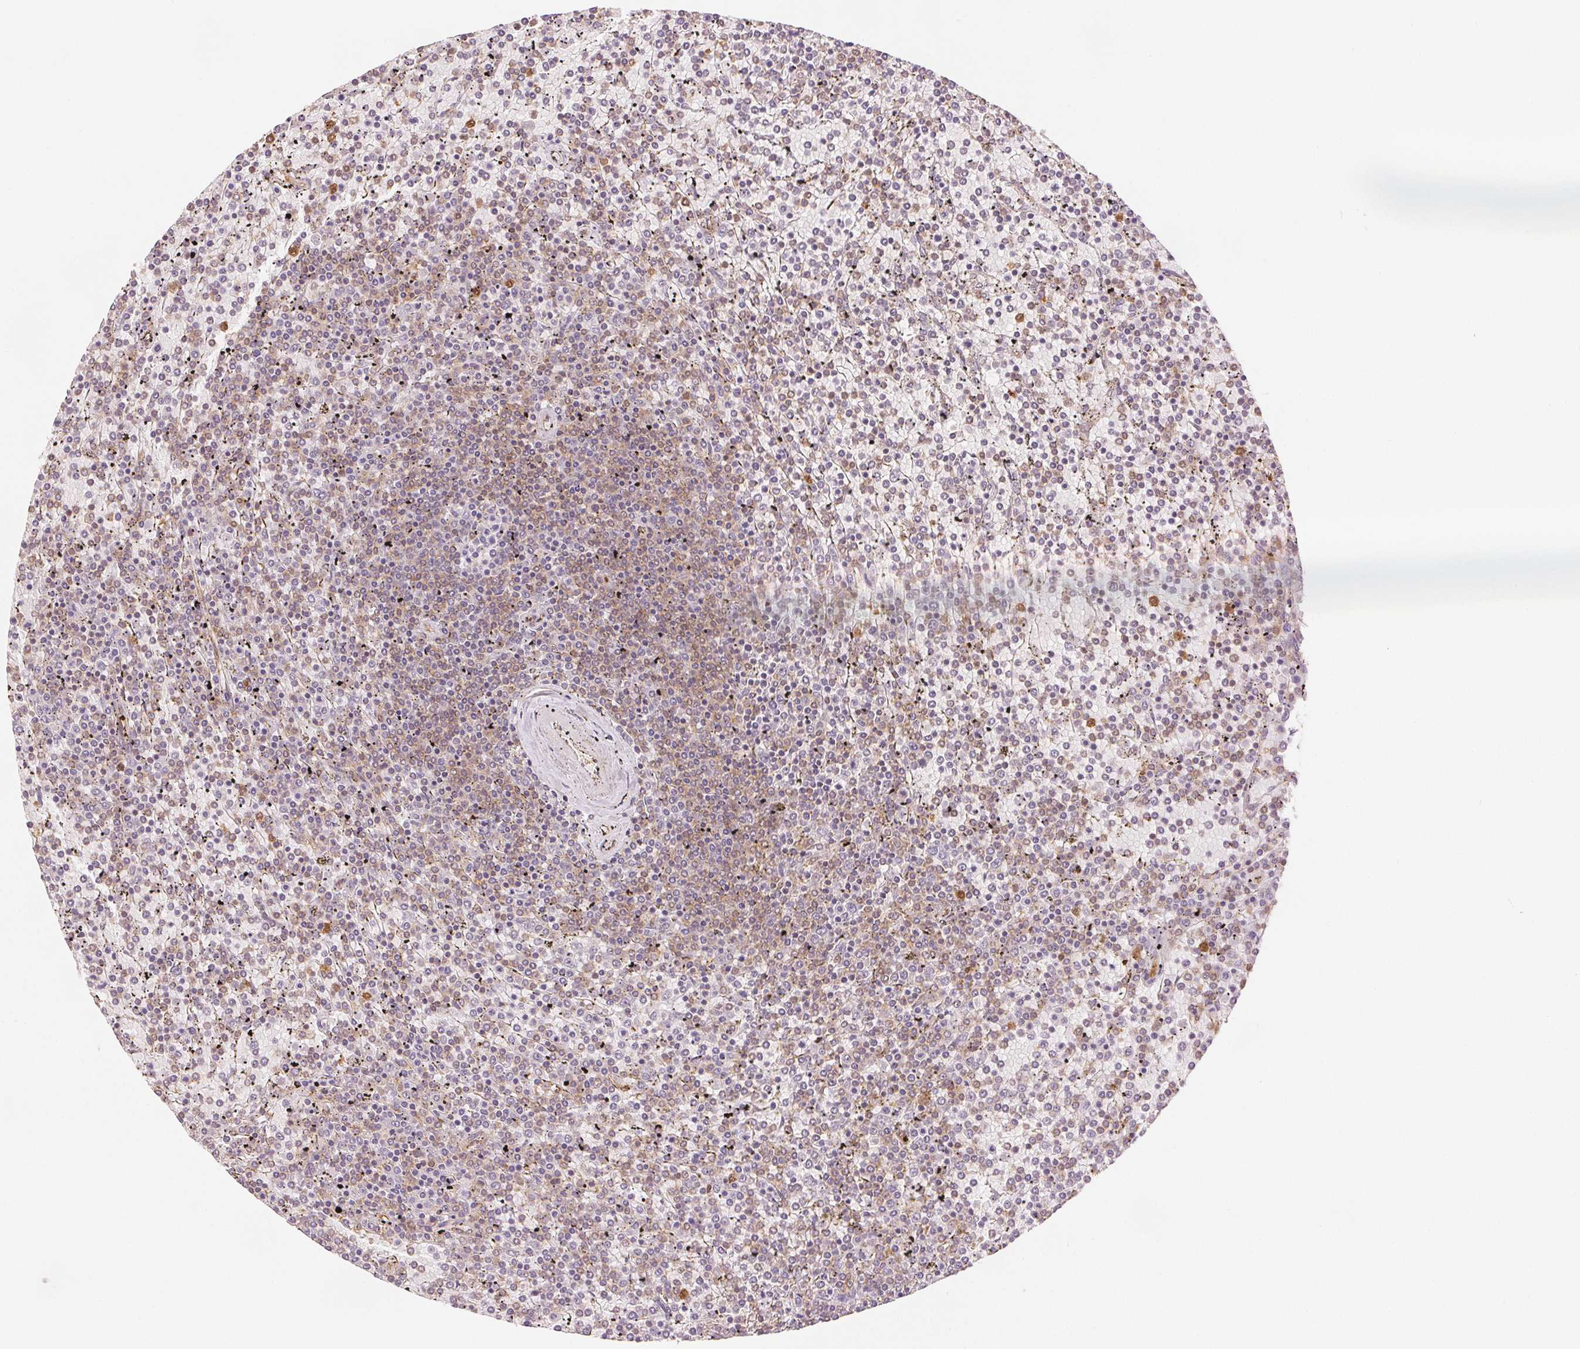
{"staining": {"intensity": "weak", "quantity": "<25%", "location": "cytoplasmic/membranous"}, "tissue": "lymphoma", "cell_type": "Tumor cells", "image_type": "cancer", "snomed": [{"axis": "morphology", "description": "Malignant lymphoma, non-Hodgkin's type, Low grade"}, {"axis": "topography", "description": "Spleen"}], "caption": "Protein analysis of malignant lymphoma, non-Hodgkin's type (low-grade) demonstrates no significant staining in tumor cells.", "gene": "DIAPH2", "patient": {"sex": "female", "age": 77}}